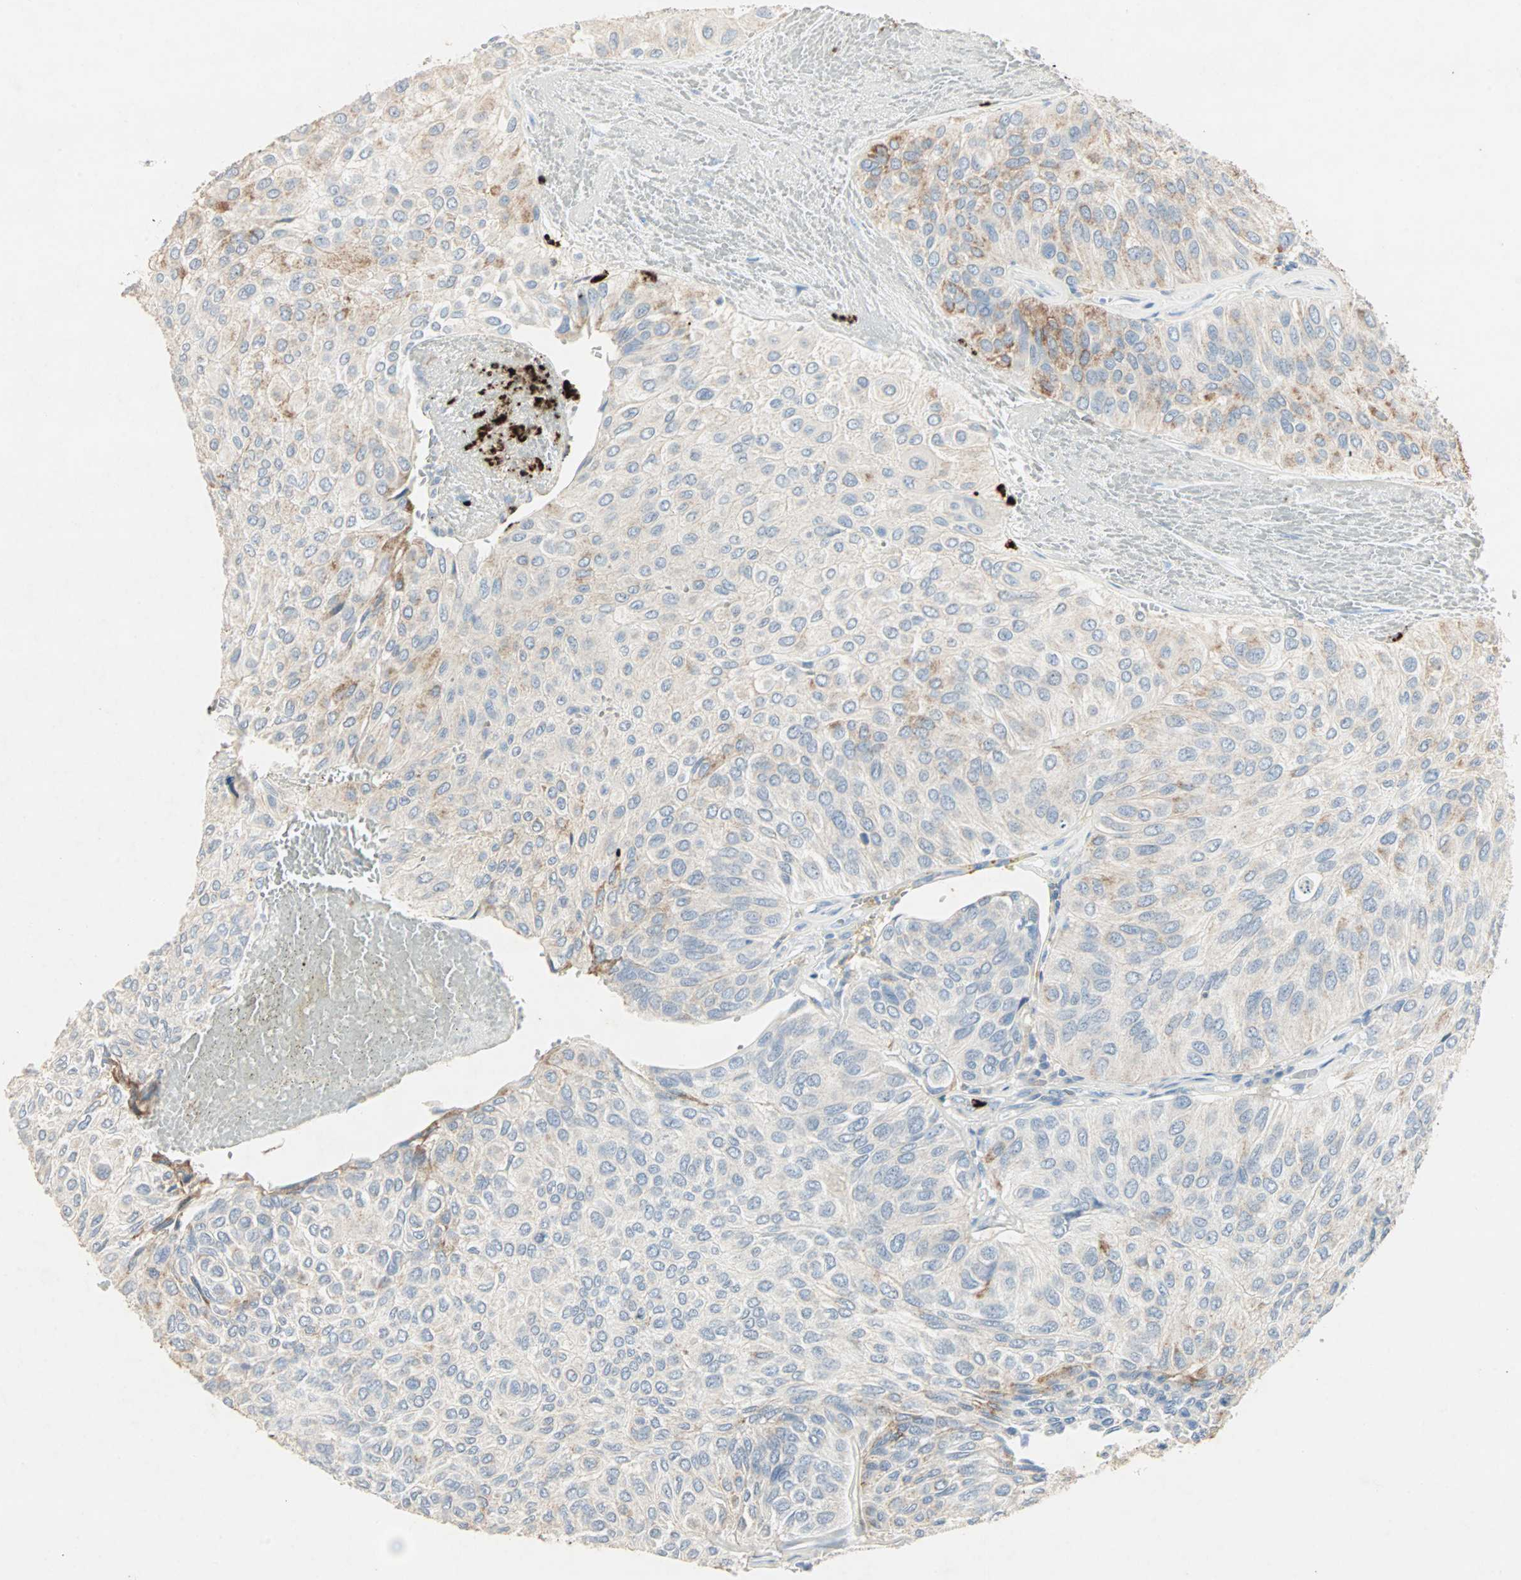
{"staining": {"intensity": "weak", "quantity": "<25%", "location": "cytoplasmic/membranous"}, "tissue": "urothelial cancer", "cell_type": "Tumor cells", "image_type": "cancer", "snomed": [{"axis": "morphology", "description": "Urothelial carcinoma, High grade"}, {"axis": "topography", "description": "Urinary bladder"}], "caption": "DAB immunohistochemical staining of human urothelial cancer exhibits no significant expression in tumor cells.", "gene": "CEACAM6", "patient": {"sex": "male", "age": 66}}